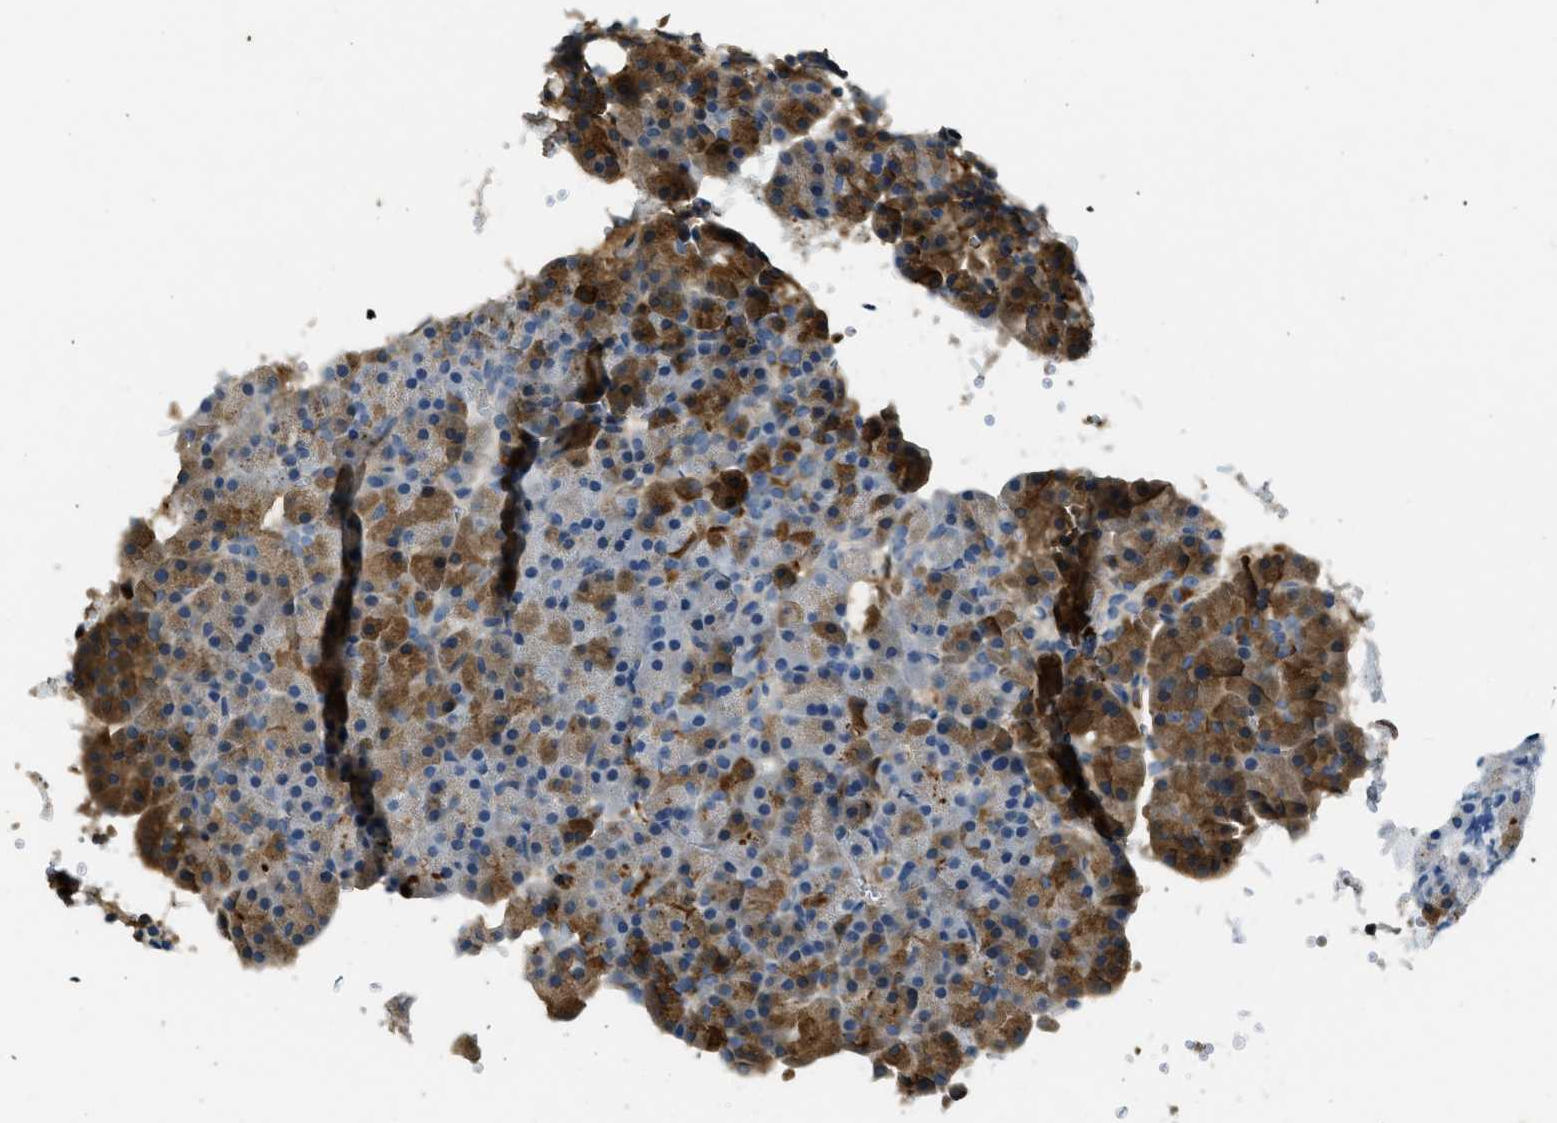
{"staining": {"intensity": "moderate", "quantity": "25%-75%", "location": "cytoplasmic/membranous"}, "tissue": "pancreas", "cell_type": "Exocrine glandular cells", "image_type": "normal", "snomed": [{"axis": "morphology", "description": "Normal tissue, NOS"}, {"axis": "topography", "description": "Pancreas"}], "caption": "Moderate cytoplasmic/membranous expression for a protein is seen in about 25%-75% of exocrine glandular cells of benign pancreas using IHC.", "gene": "PRTN3", "patient": {"sex": "female", "age": 35}}